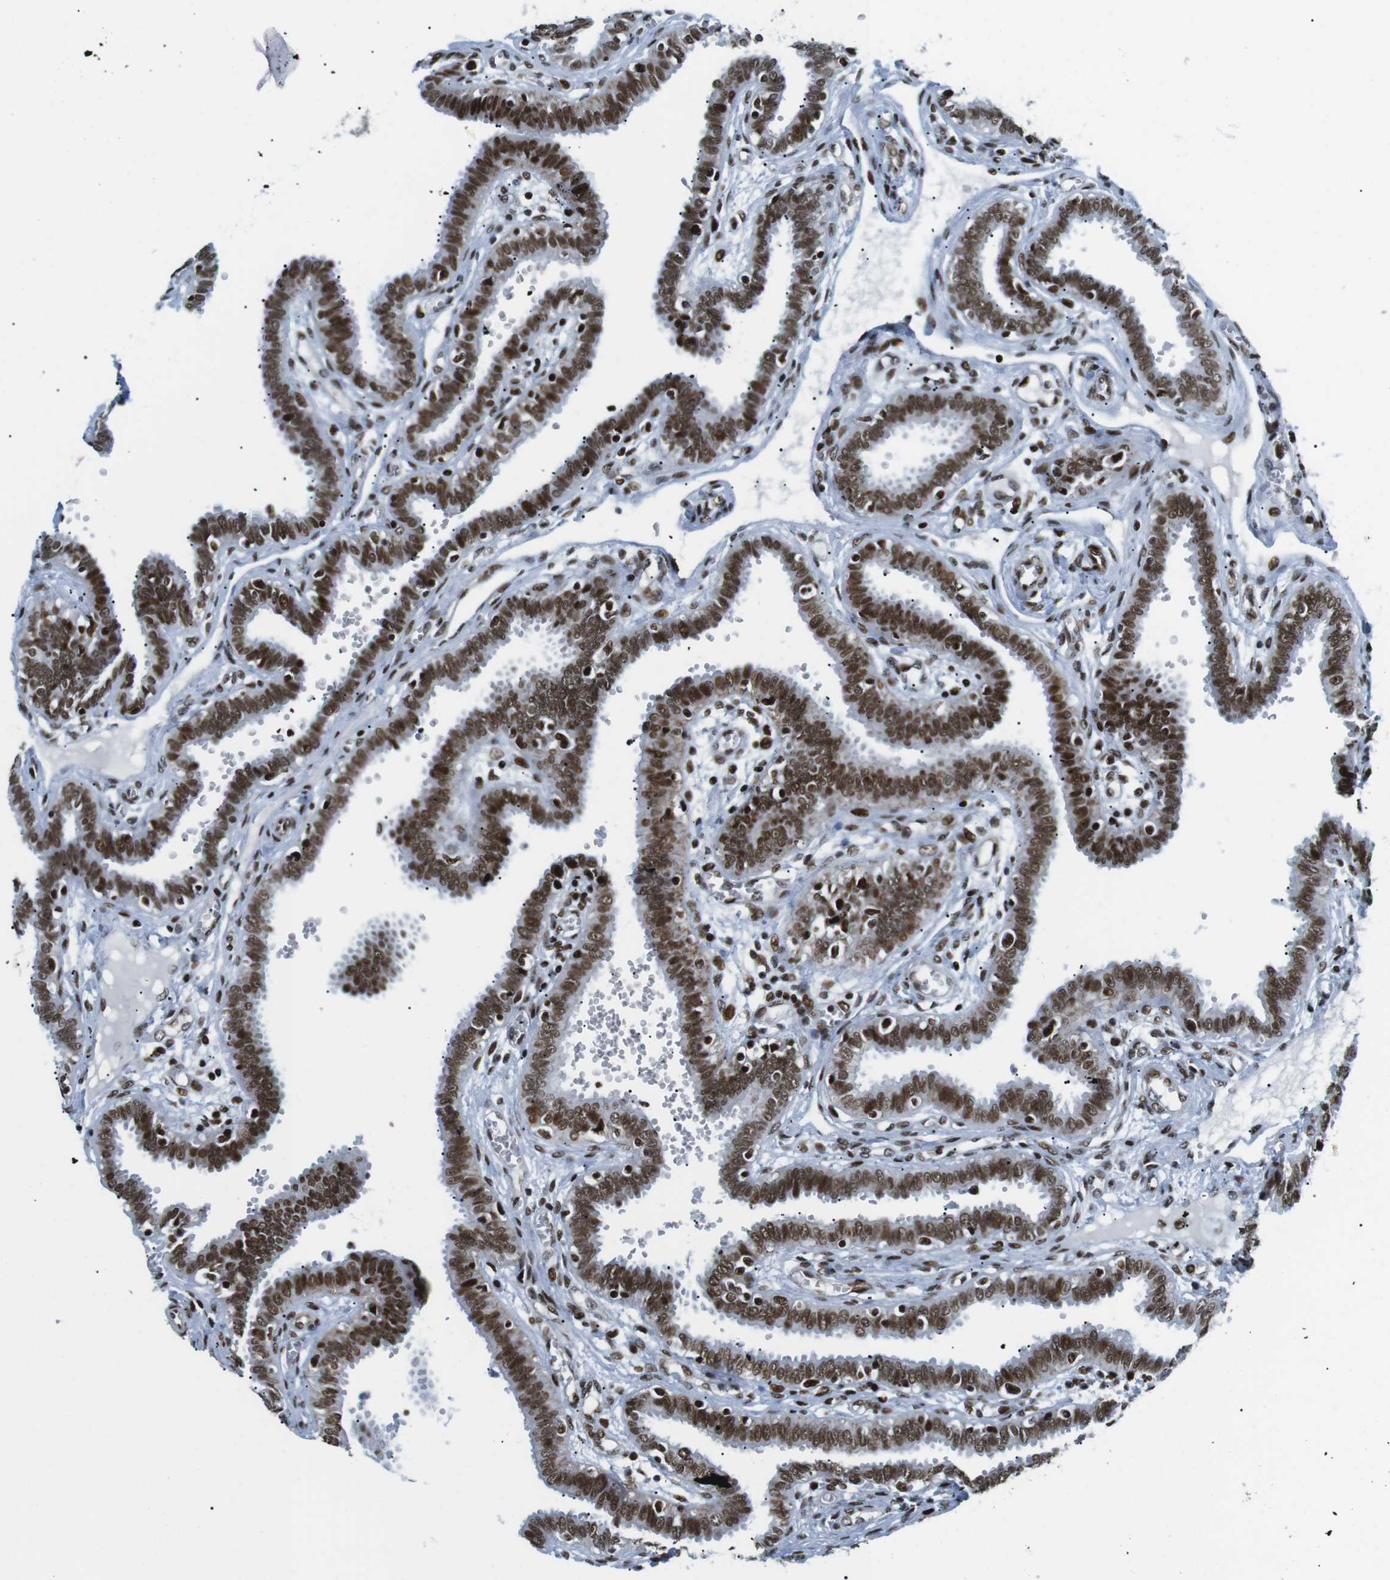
{"staining": {"intensity": "strong", "quantity": ">75%", "location": "nuclear"}, "tissue": "fallopian tube", "cell_type": "Glandular cells", "image_type": "normal", "snomed": [{"axis": "morphology", "description": "Normal tissue, NOS"}, {"axis": "topography", "description": "Fallopian tube"}], "caption": "Immunohistochemical staining of benign human fallopian tube reveals >75% levels of strong nuclear protein positivity in approximately >75% of glandular cells.", "gene": "ARID1A", "patient": {"sex": "female", "age": 32}}